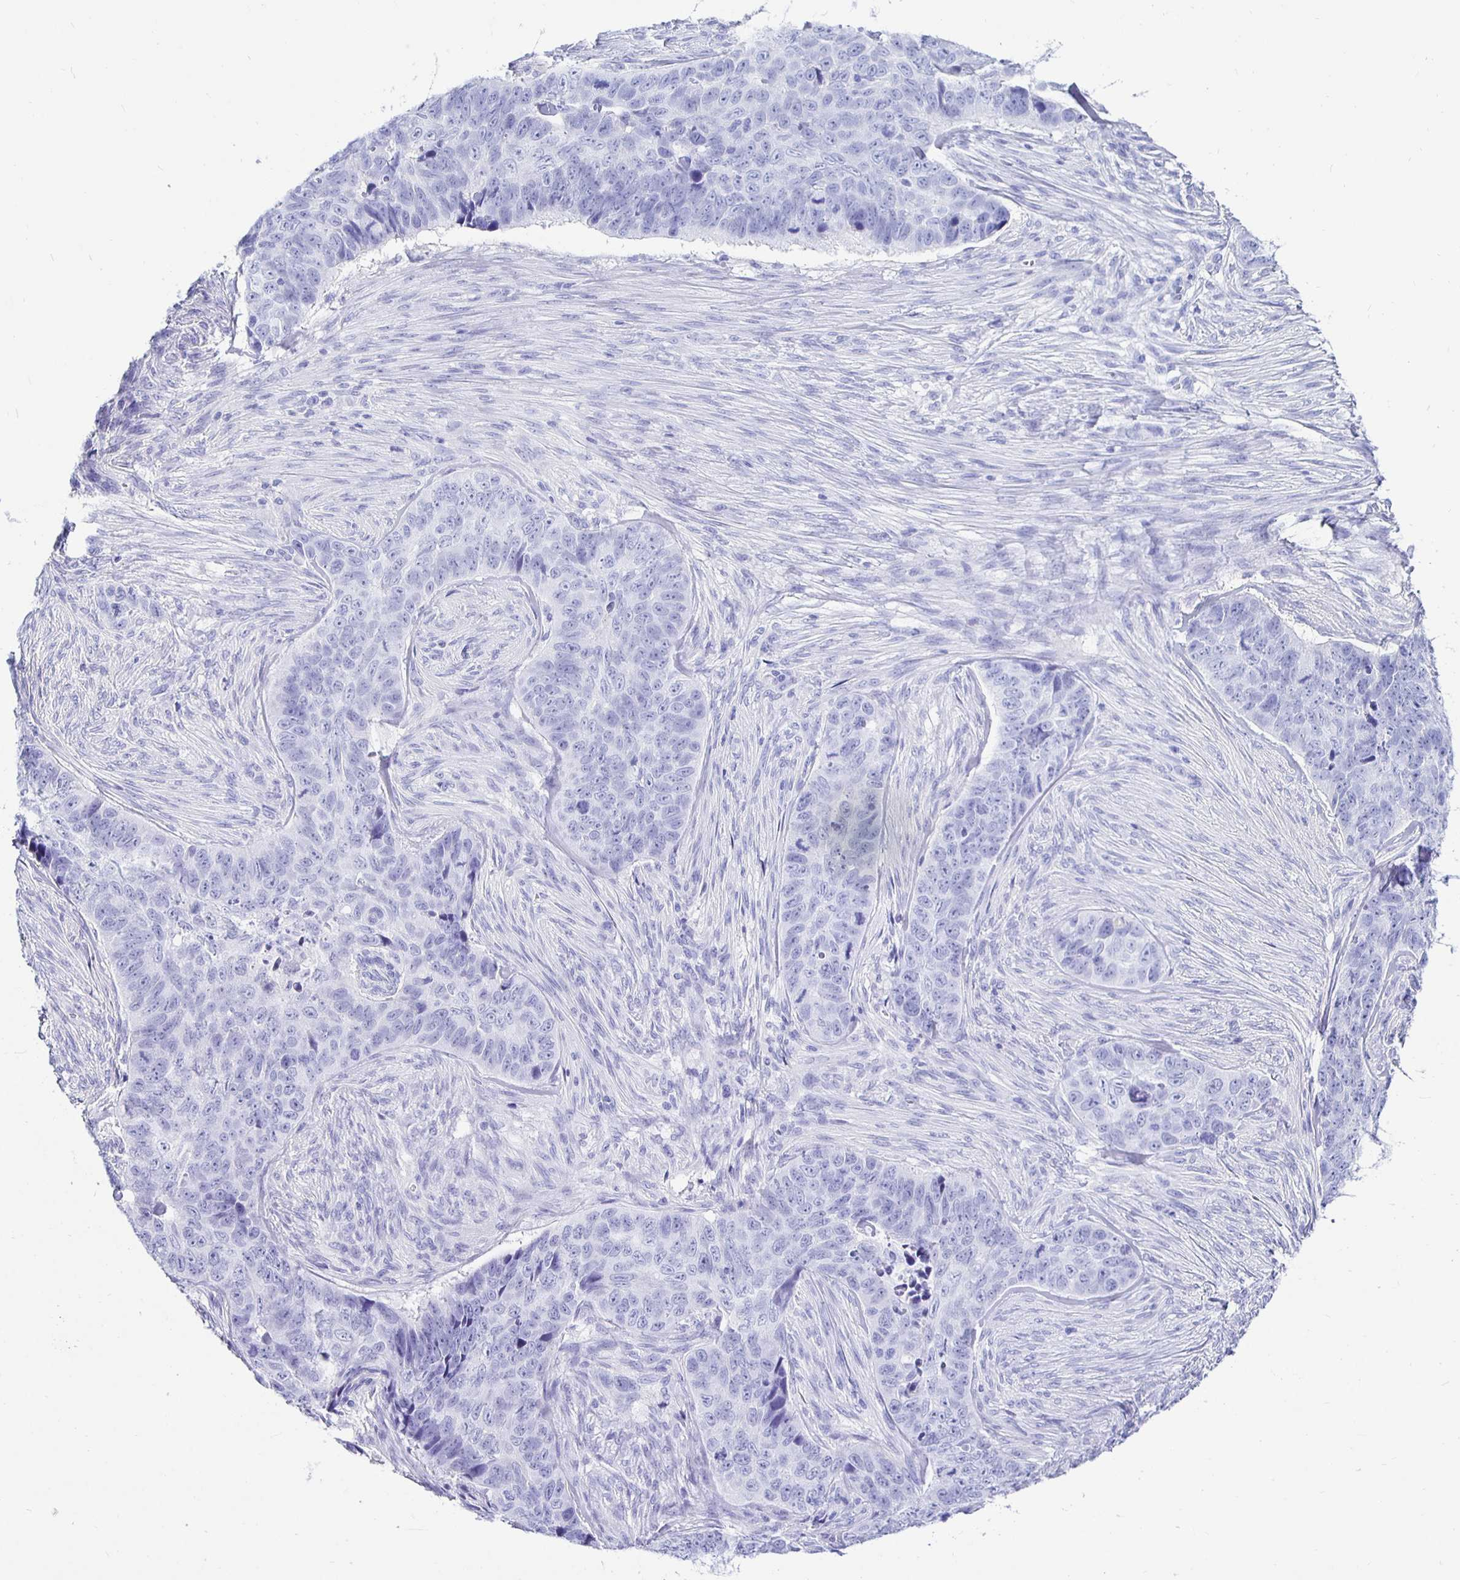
{"staining": {"intensity": "negative", "quantity": "none", "location": "none"}, "tissue": "skin cancer", "cell_type": "Tumor cells", "image_type": "cancer", "snomed": [{"axis": "morphology", "description": "Basal cell carcinoma"}, {"axis": "topography", "description": "Skin"}], "caption": "Histopathology image shows no significant protein positivity in tumor cells of skin cancer.", "gene": "UMOD", "patient": {"sex": "female", "age": 82}}